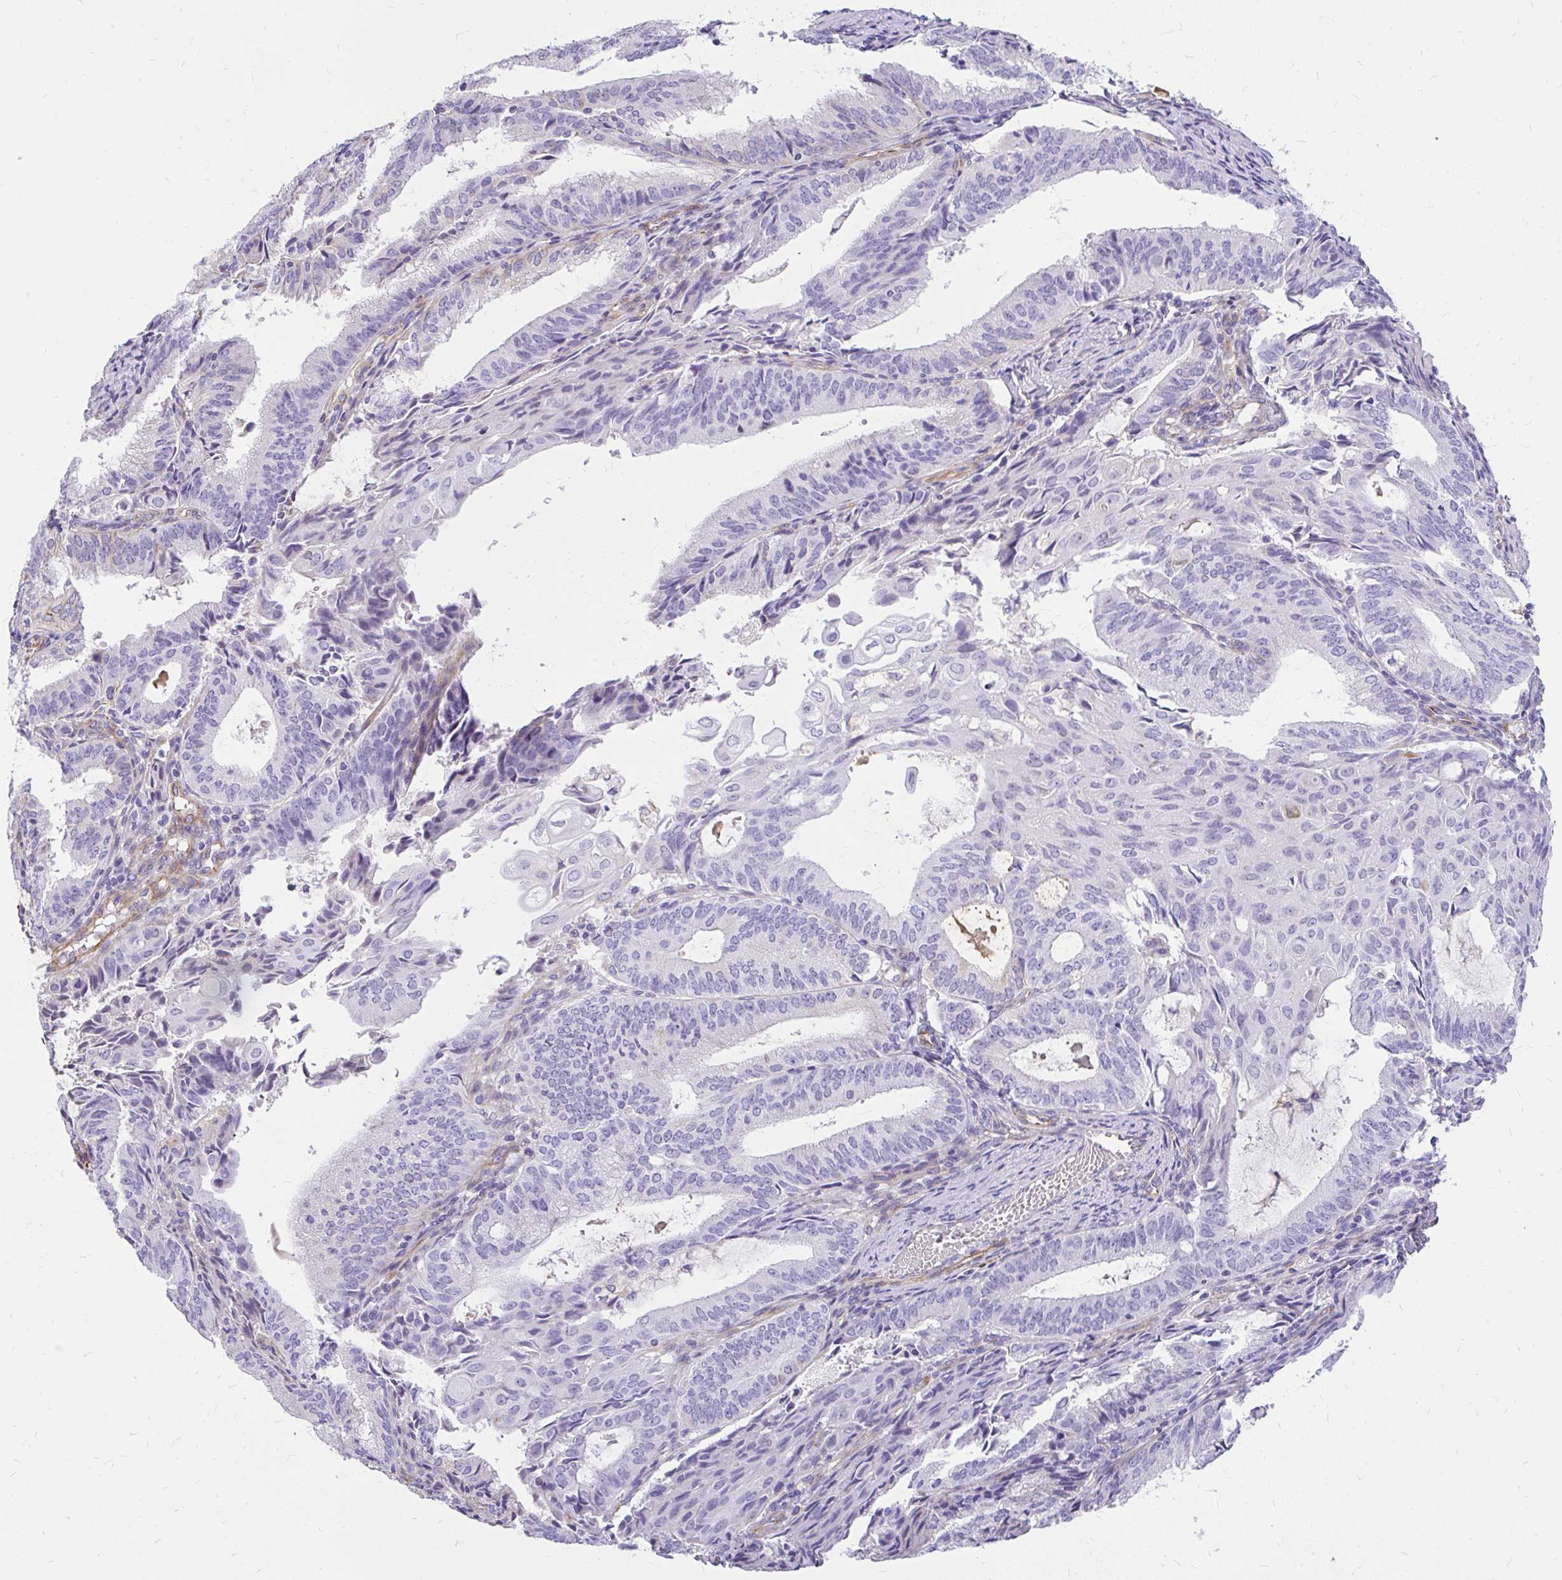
{"staining": {"intensity": "negative", "quantity": "none", "location": "none"}, "tissue": "endometrial cancer", "cell_type": "Tumor cells", "image_type": "cancer", "snomed": [{"axis": "morphology", "description": "Adenocarcinoma, NOS"}, {"axis": "topography", "description": "Endometrium"}], "caption": "The immunohistochemistry (IHC) photomicrograph has no significant positivity in tumor cells of endometrial cancer (adenocarcinoma) tissue. Nuclei are stained in blue.", "gene": "FAM83C", "patient": {"sex": "female", "age": 49}}